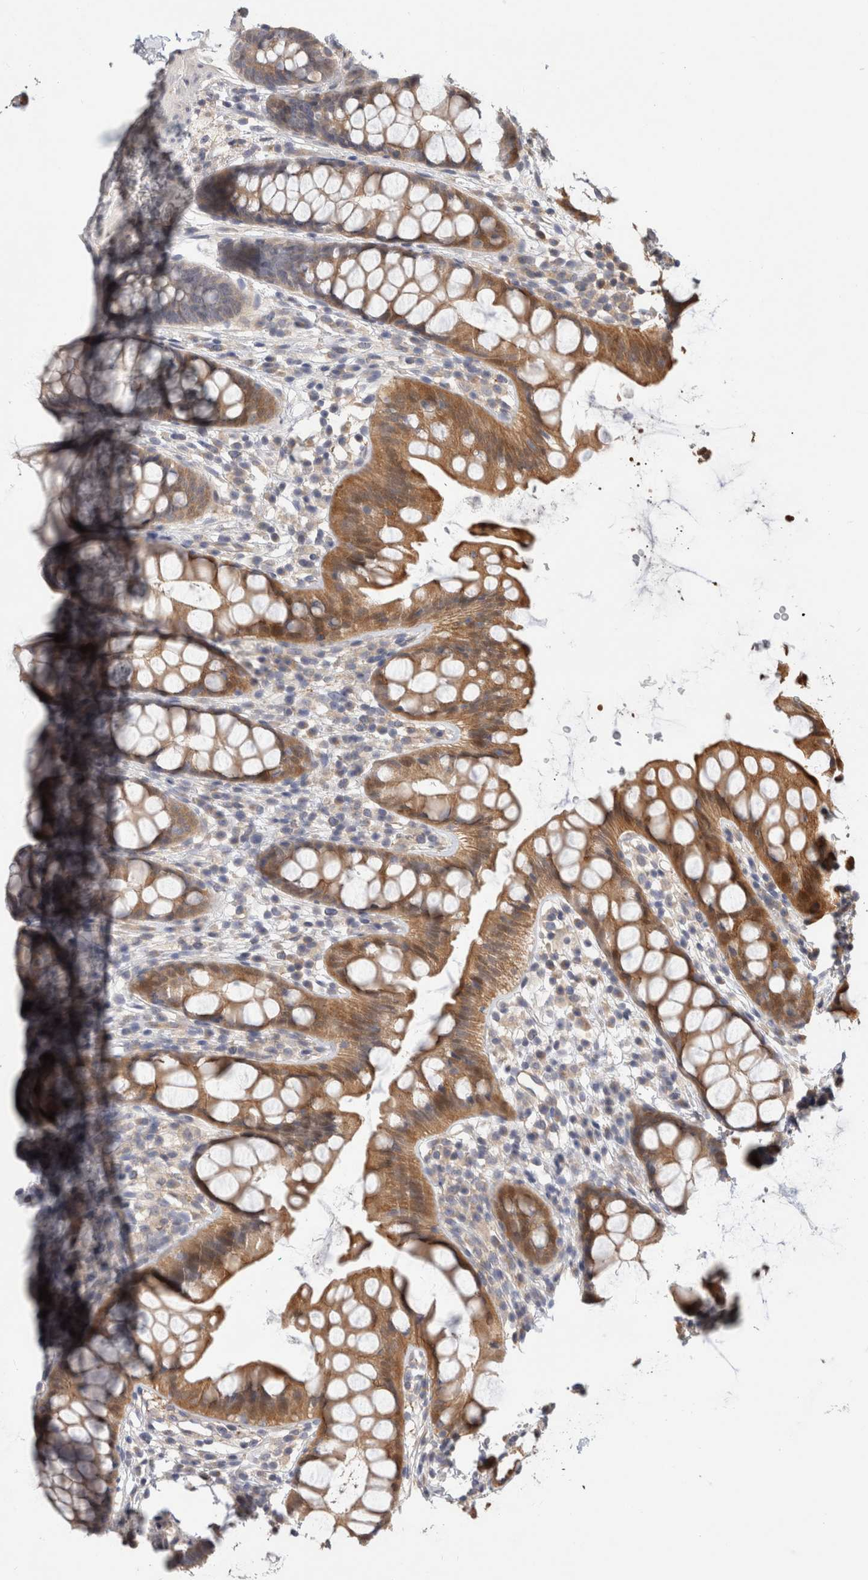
{"staining": {"intensity": "moderate", "quantity": ">75%", "location": "cytoplasmic/membranous"}, "tissue": "rectum", "cell_type": "Glandular cells", "image_type": "normal", "snomed": [{"axis": "morphology", "description": "Normal tissue, NOS"}, {"axis": "topography", "description": "Rectum"}], "caption": "Rectum was stained to show a protein in brown. There is medium levels of moderate cytoplasmic/membranous staining in approximately >75% of glandular cells.", "gene": "PGM1", "patient": {"sex": "female", "age": 65}}